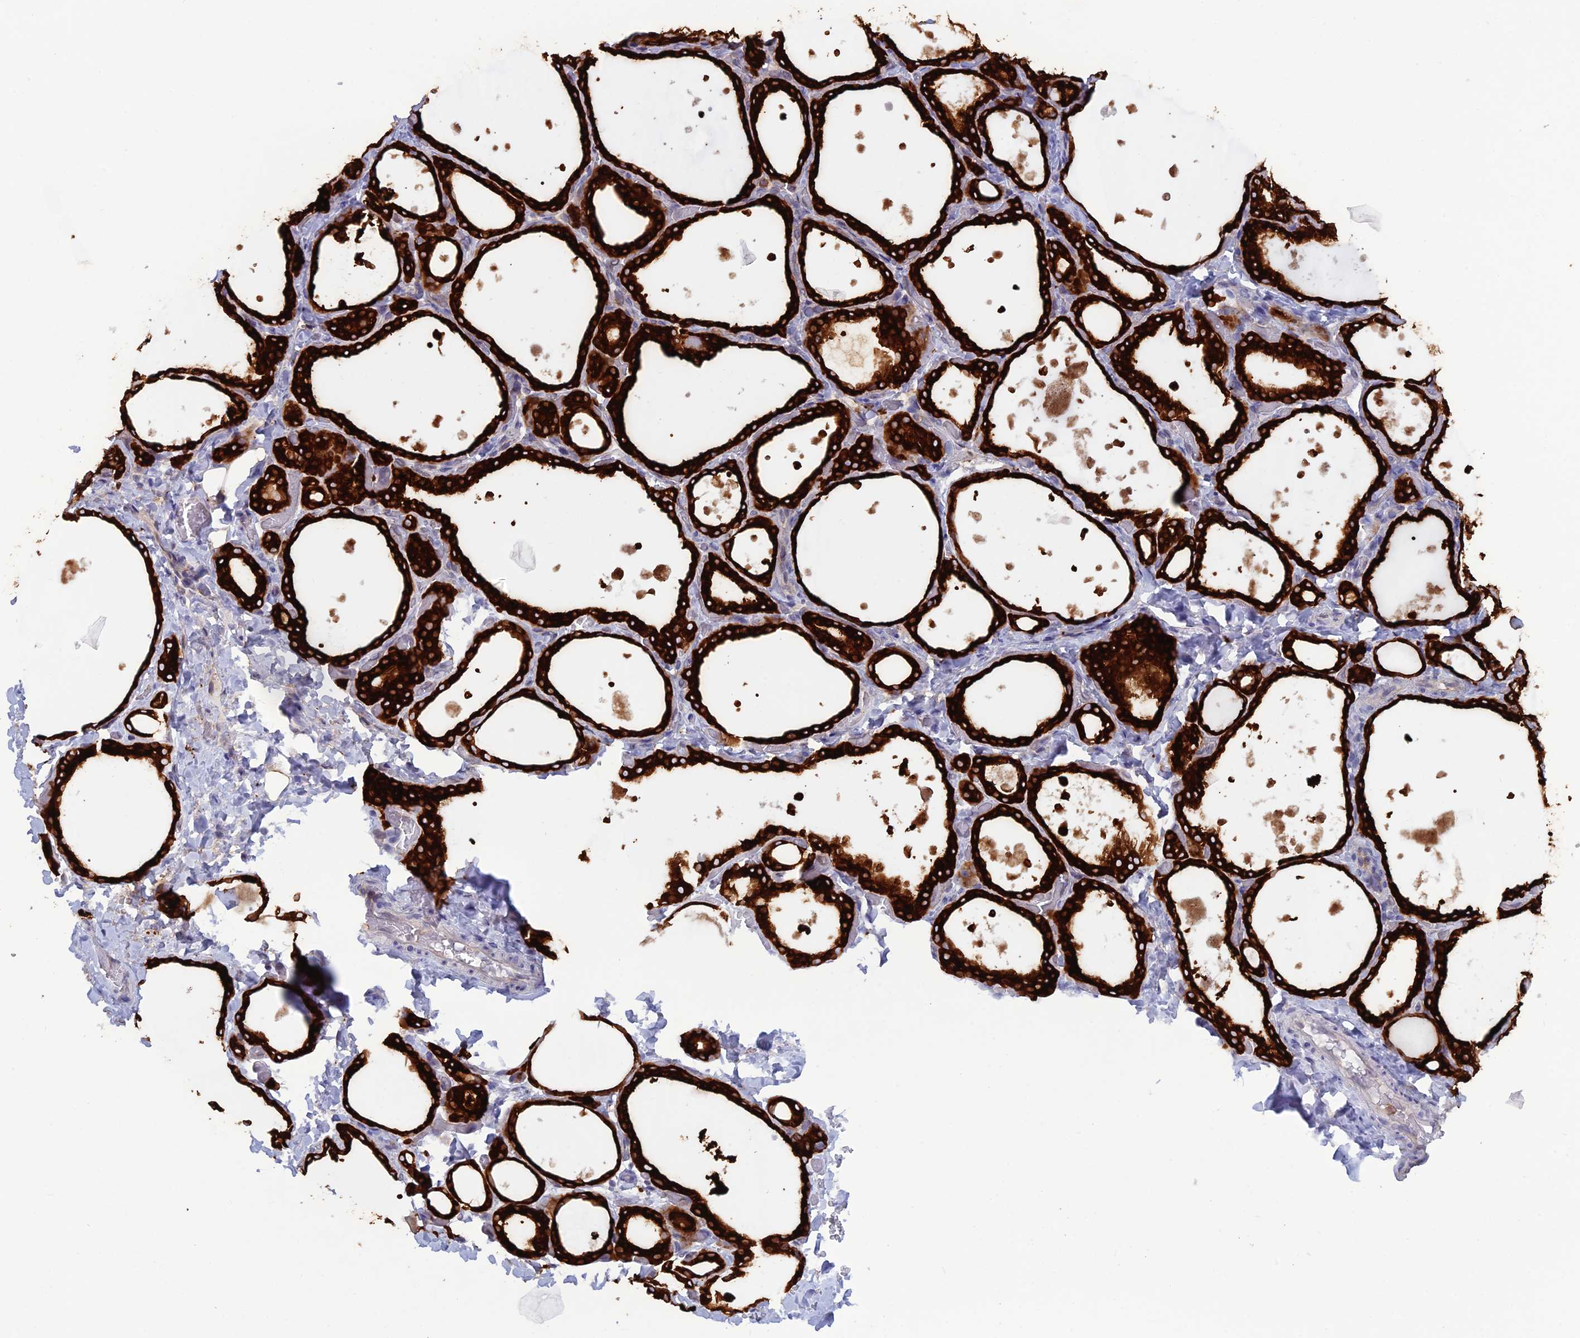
{"staining": {"intensity": "strong", "quantity": ">75%", "location": "cytoplasmic/membranous"}, "tissue": "thyroid gland", "cell_type": "Glandular cells", "image_type": "normal", "snomed": [{"axis": "morphology", "description": "Normal tissue, NOS"}, {"axis": "topography", "description": "Thyroid gland"}], "caption": "Thyroid gland stained with immunohistochemistry (IHC) exhibits strong cytoplasmic/membranous expression in about >75% of glandular cells. The staining was performed using DAB, with brown indicating positive protein expression. Nuclei are stained blue with hematoxylin.", "gene": "WDR46", "patient": {"sex": "female", "age": 44}}